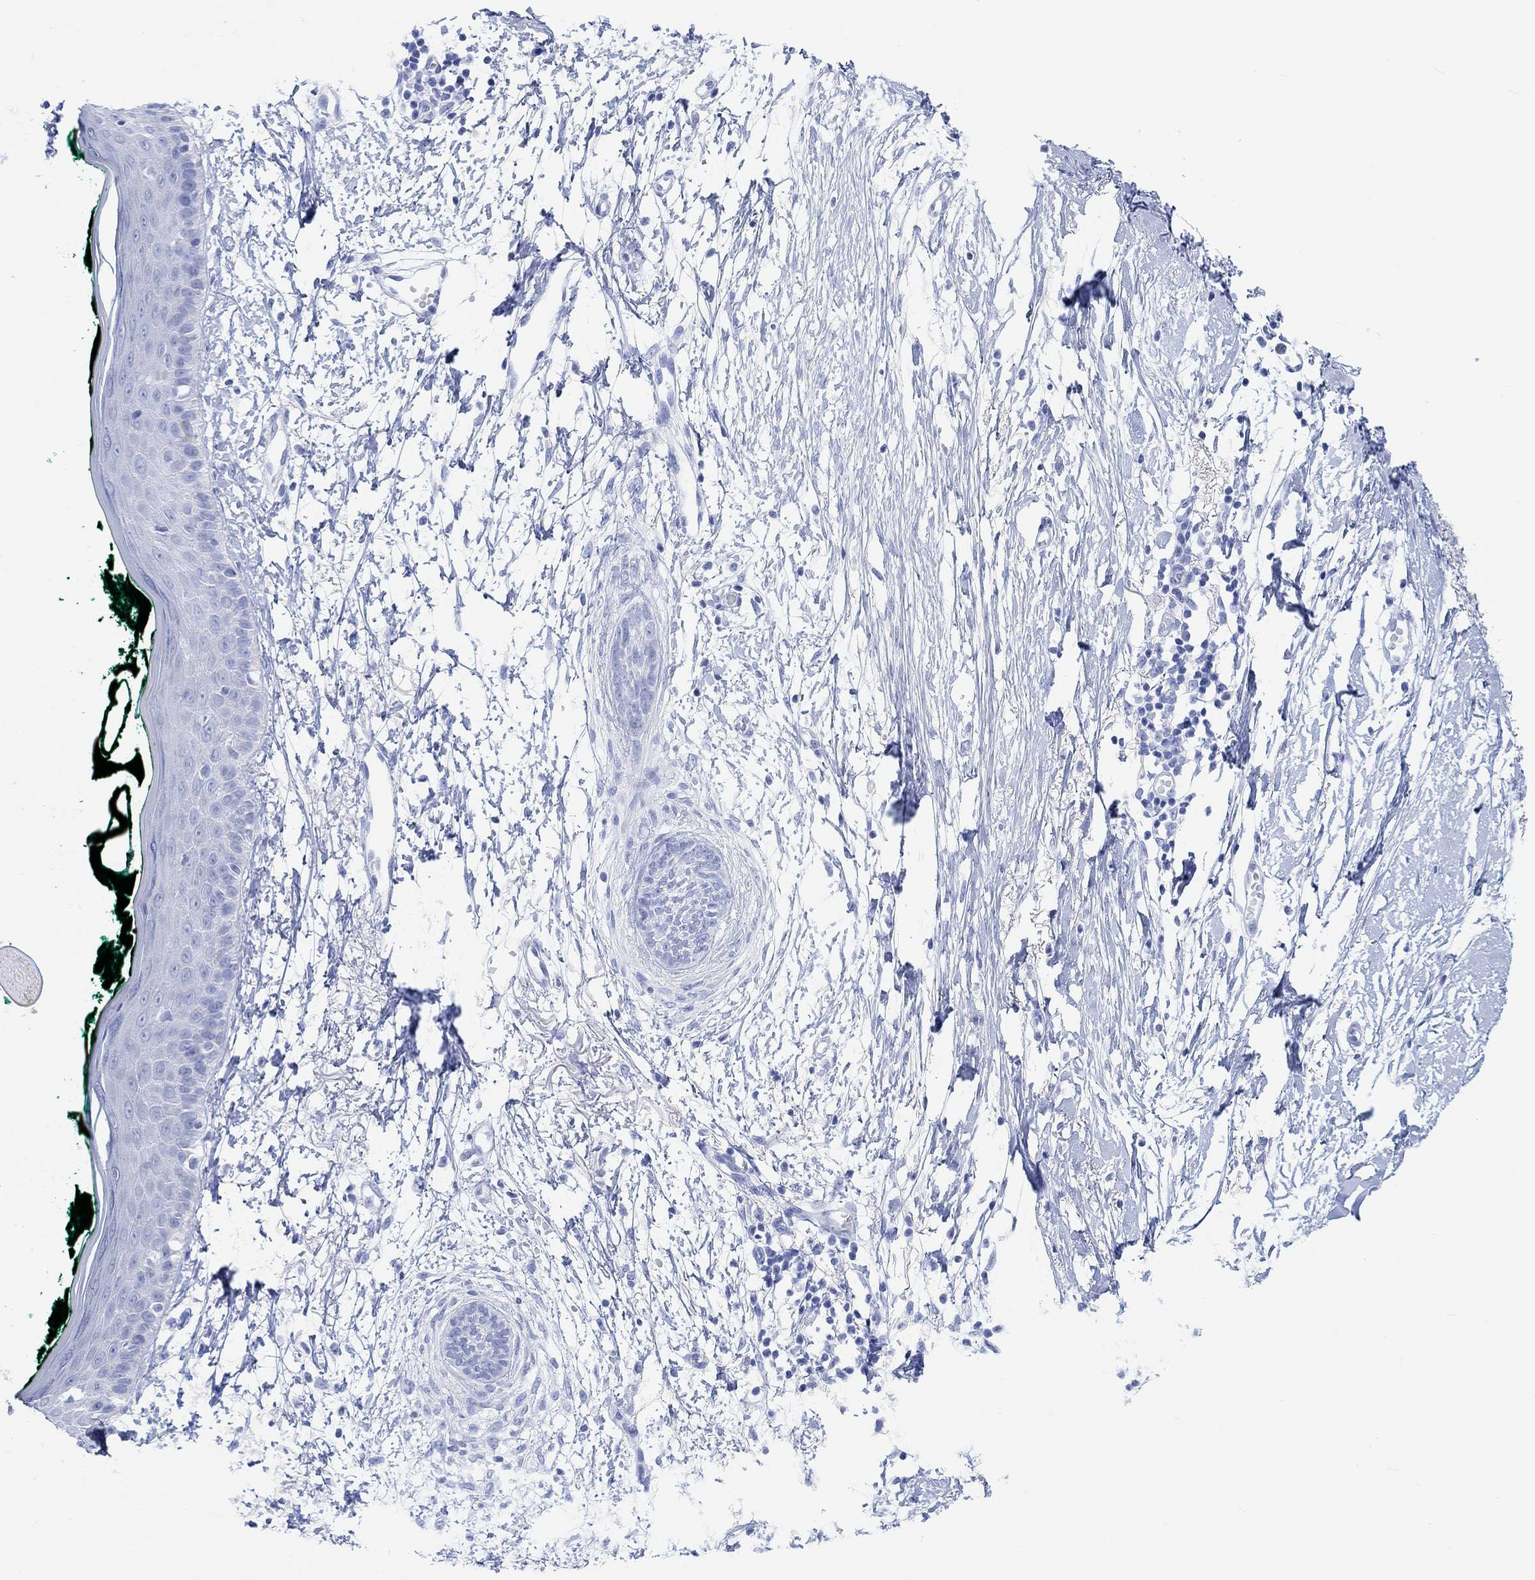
{"staining": {"intensity": "negative", "quantity": "none", "location": "none"}, "tissue": "skin cancer", "cell_type": "Tumor cells", "image_type": "cancer", "snomed": [{"axis": "morphology", "description": "Normal tissue, NOS"}, {"axis": "morphology", "description": "Basal cell carcinoma"}, {"axis": "topography", "description": "Skin"}], "caption": "Basal cell carcinoma (skin) stained for a protein using immunohistochemistry reveals no staining tumor cells.", "gene": "ANKRD33", "patient": {"sex": "male", "age": 84}}